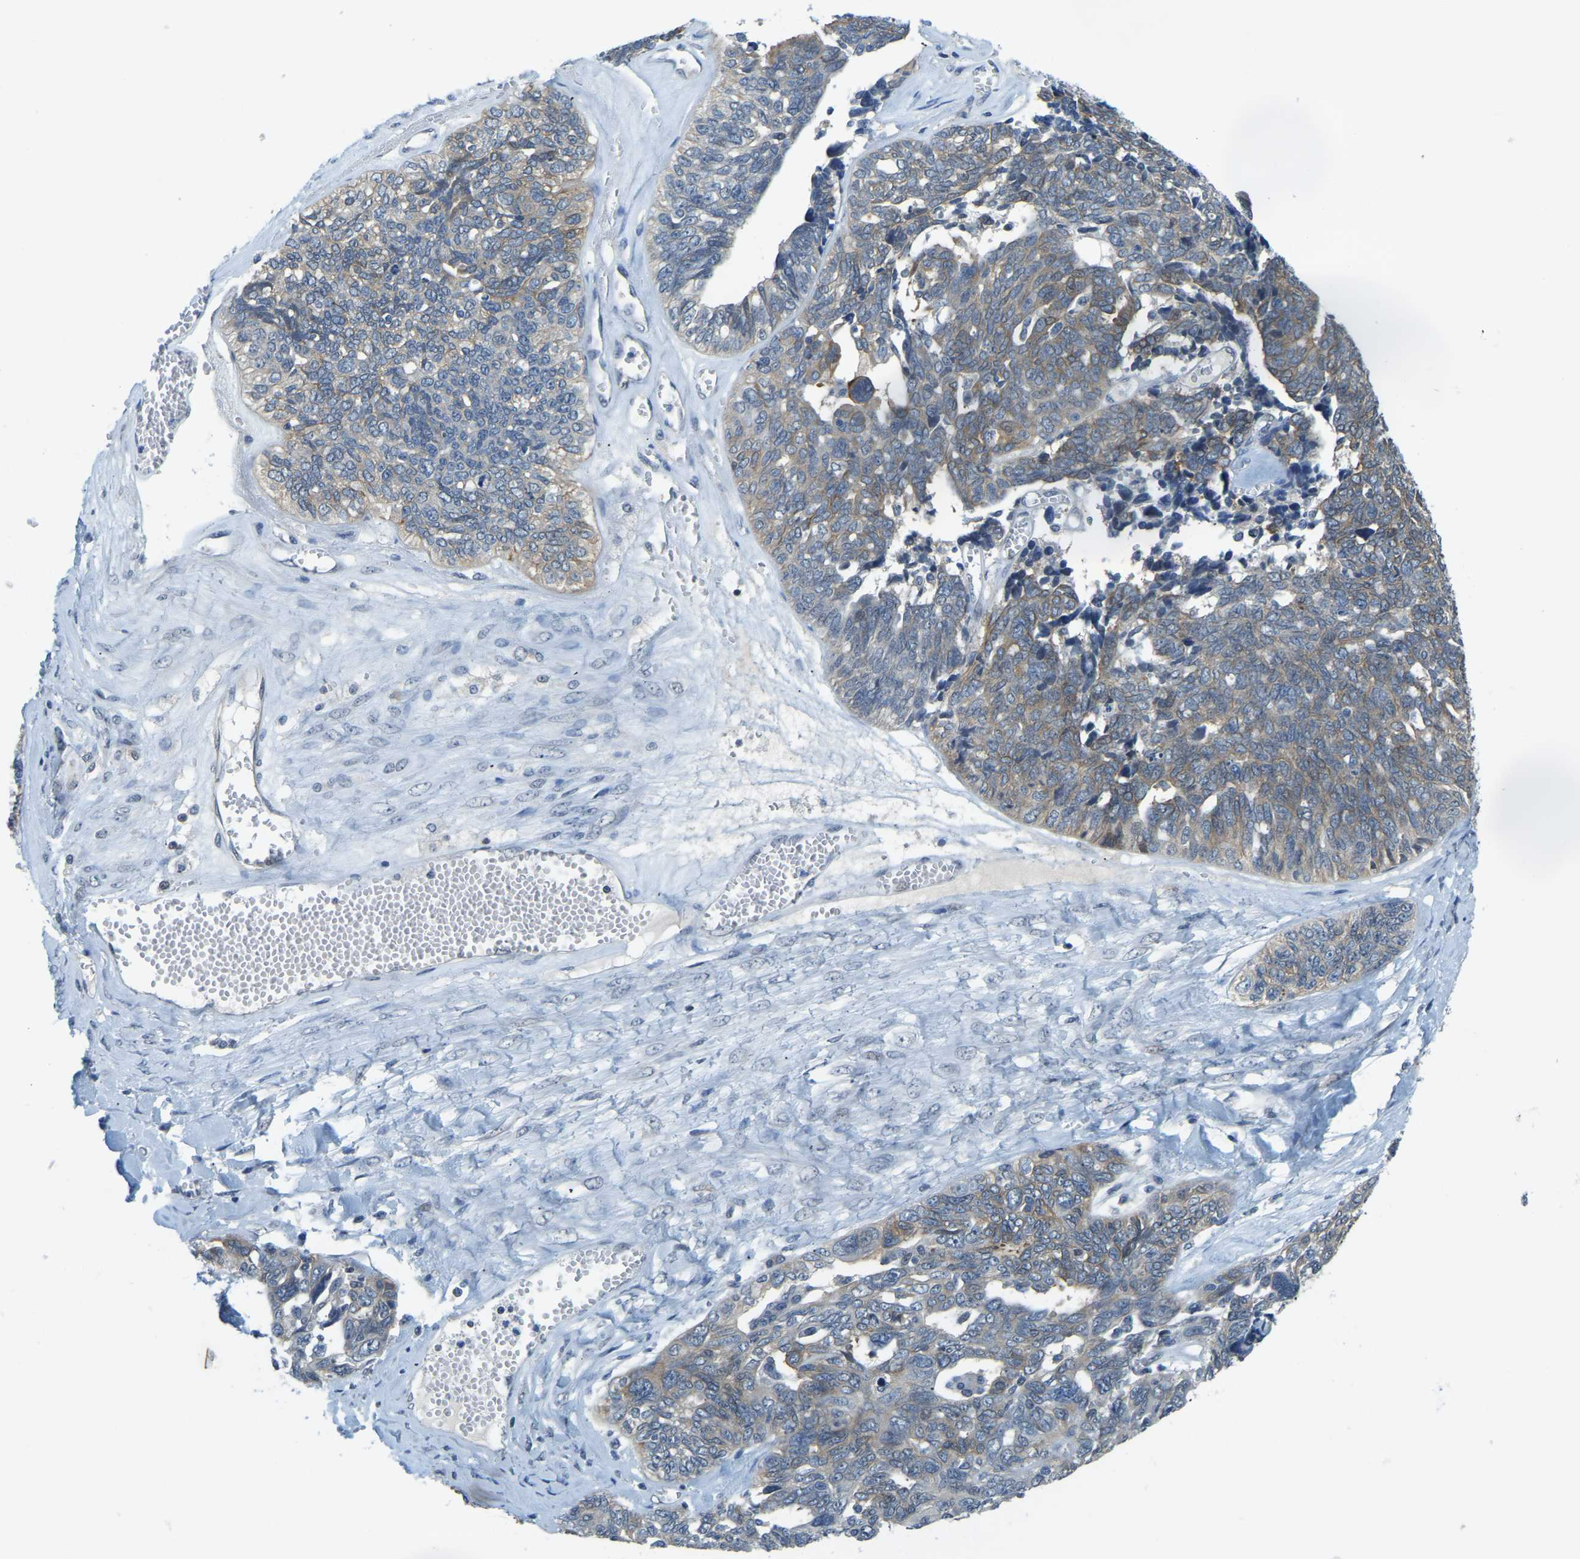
{"staining": {"intensity": "weak", "quantity": "25%-75%", "location": "cytoplasmic/membranous"}, "tissue": "ovarian cancer", "cell_type": "Tumor cells", "image_type": "cancer", "snomed": [{"axis": "morphology", "description": "Cystadenocarcinoma, serous, NOS"}, {"axis": "topography", "description": "Ovary"}], "caption": "Ovarian cancer (serous cystadenocarcinoma) was stained to show a protein in brown. There is low levels of weak cytoplasmic/membranous staining in about 25%-75% of tumor cells.", "gene": "AHNAK", "patient": {"sex": "female", "age": 79}}